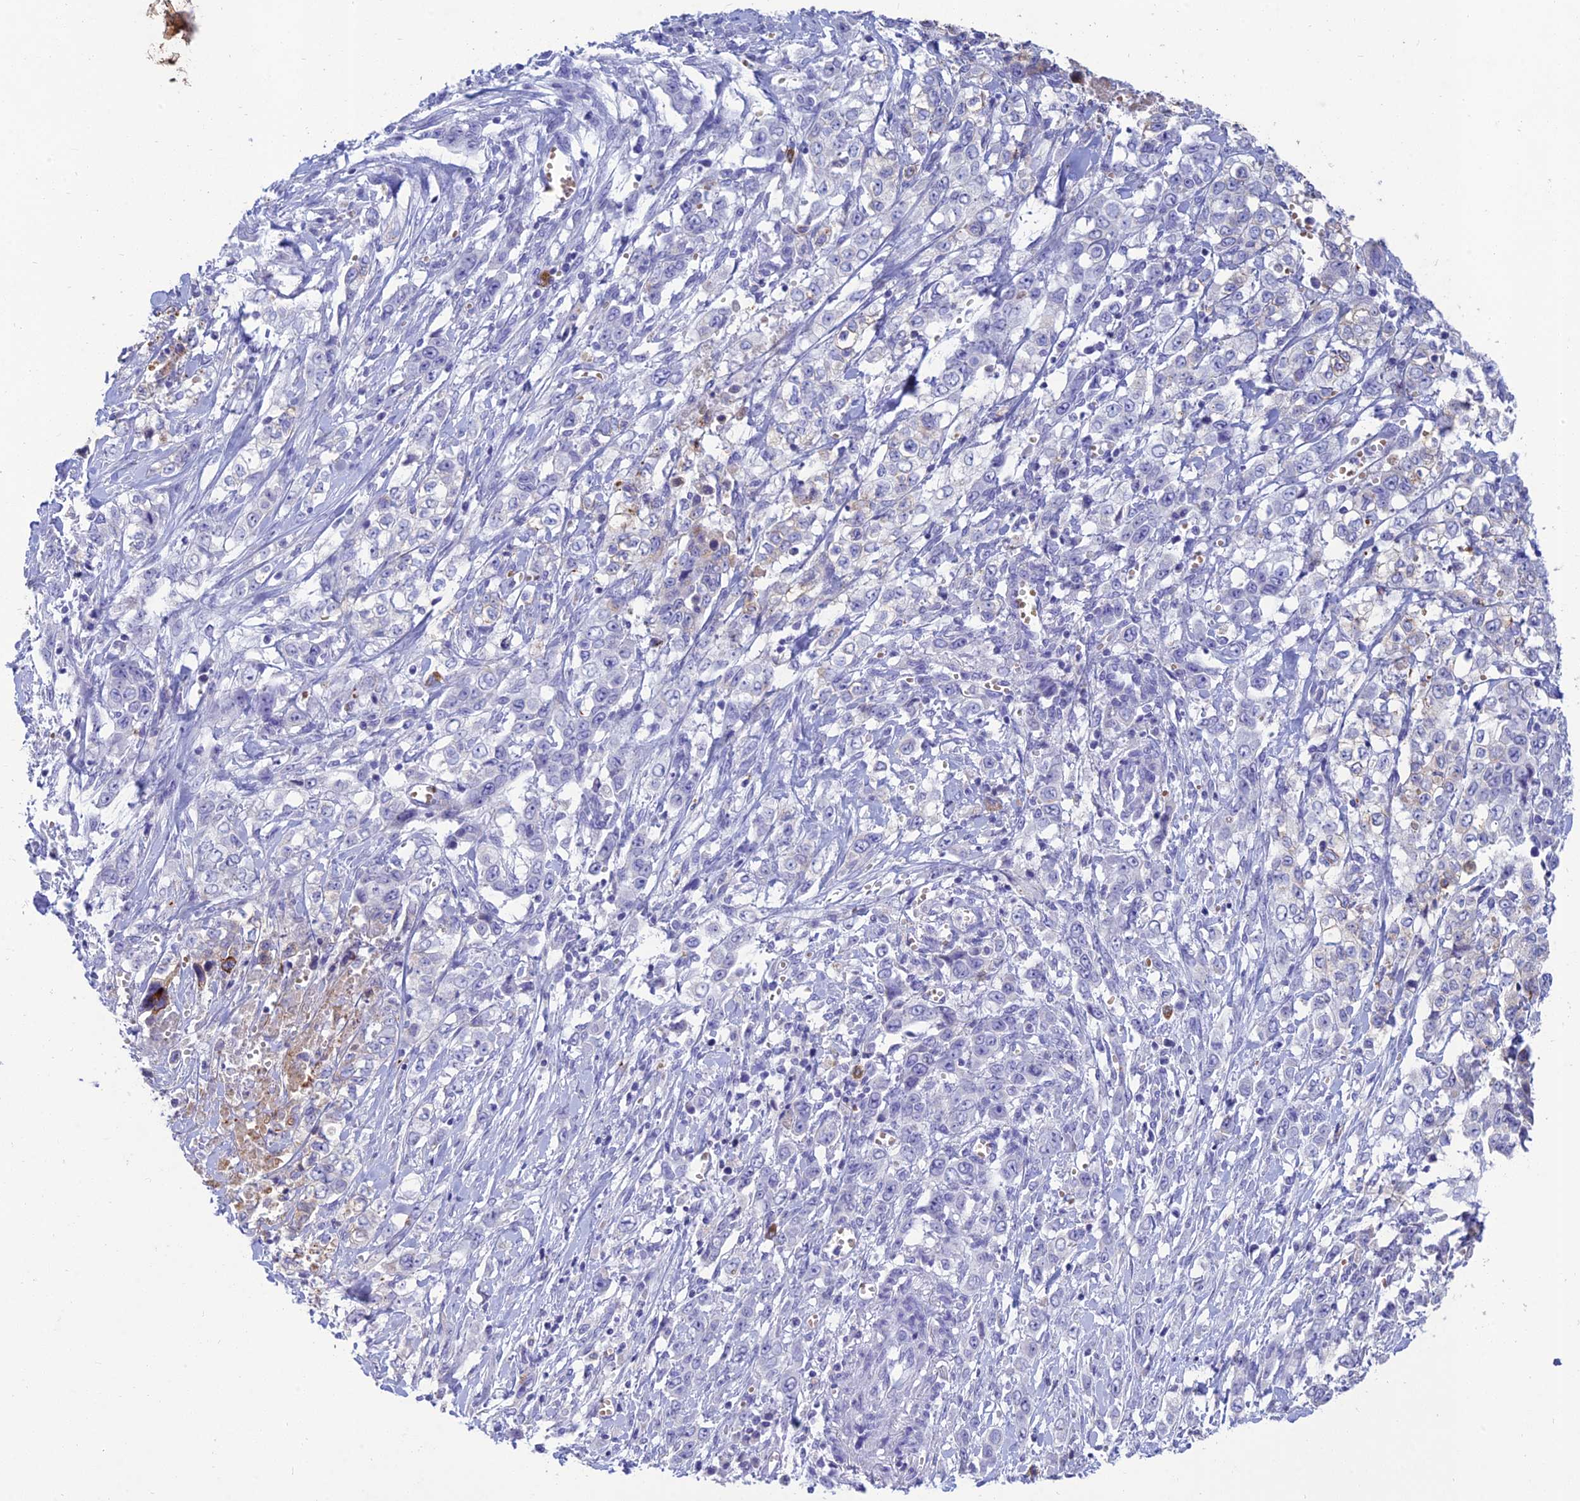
{"staining": {"intensity": "negative", "quantity": "none", "location": "none"}, "tissue": "stomach cancer", "cell_type": "Tumor cells", "image_type": "cancer", "snomed": [{"axis": "morphology", "description": "Adenocarcinoma, NOS"}, {"axis": "topography", "description": "Stomach, upper"}], "caption": "DAB immunohistochemical staining of human stomach adenocarcinoma demonstrates no significant staining in tumor cells.", "gene": "MAL2", "patient": {"sex": "male", "age": 62}}